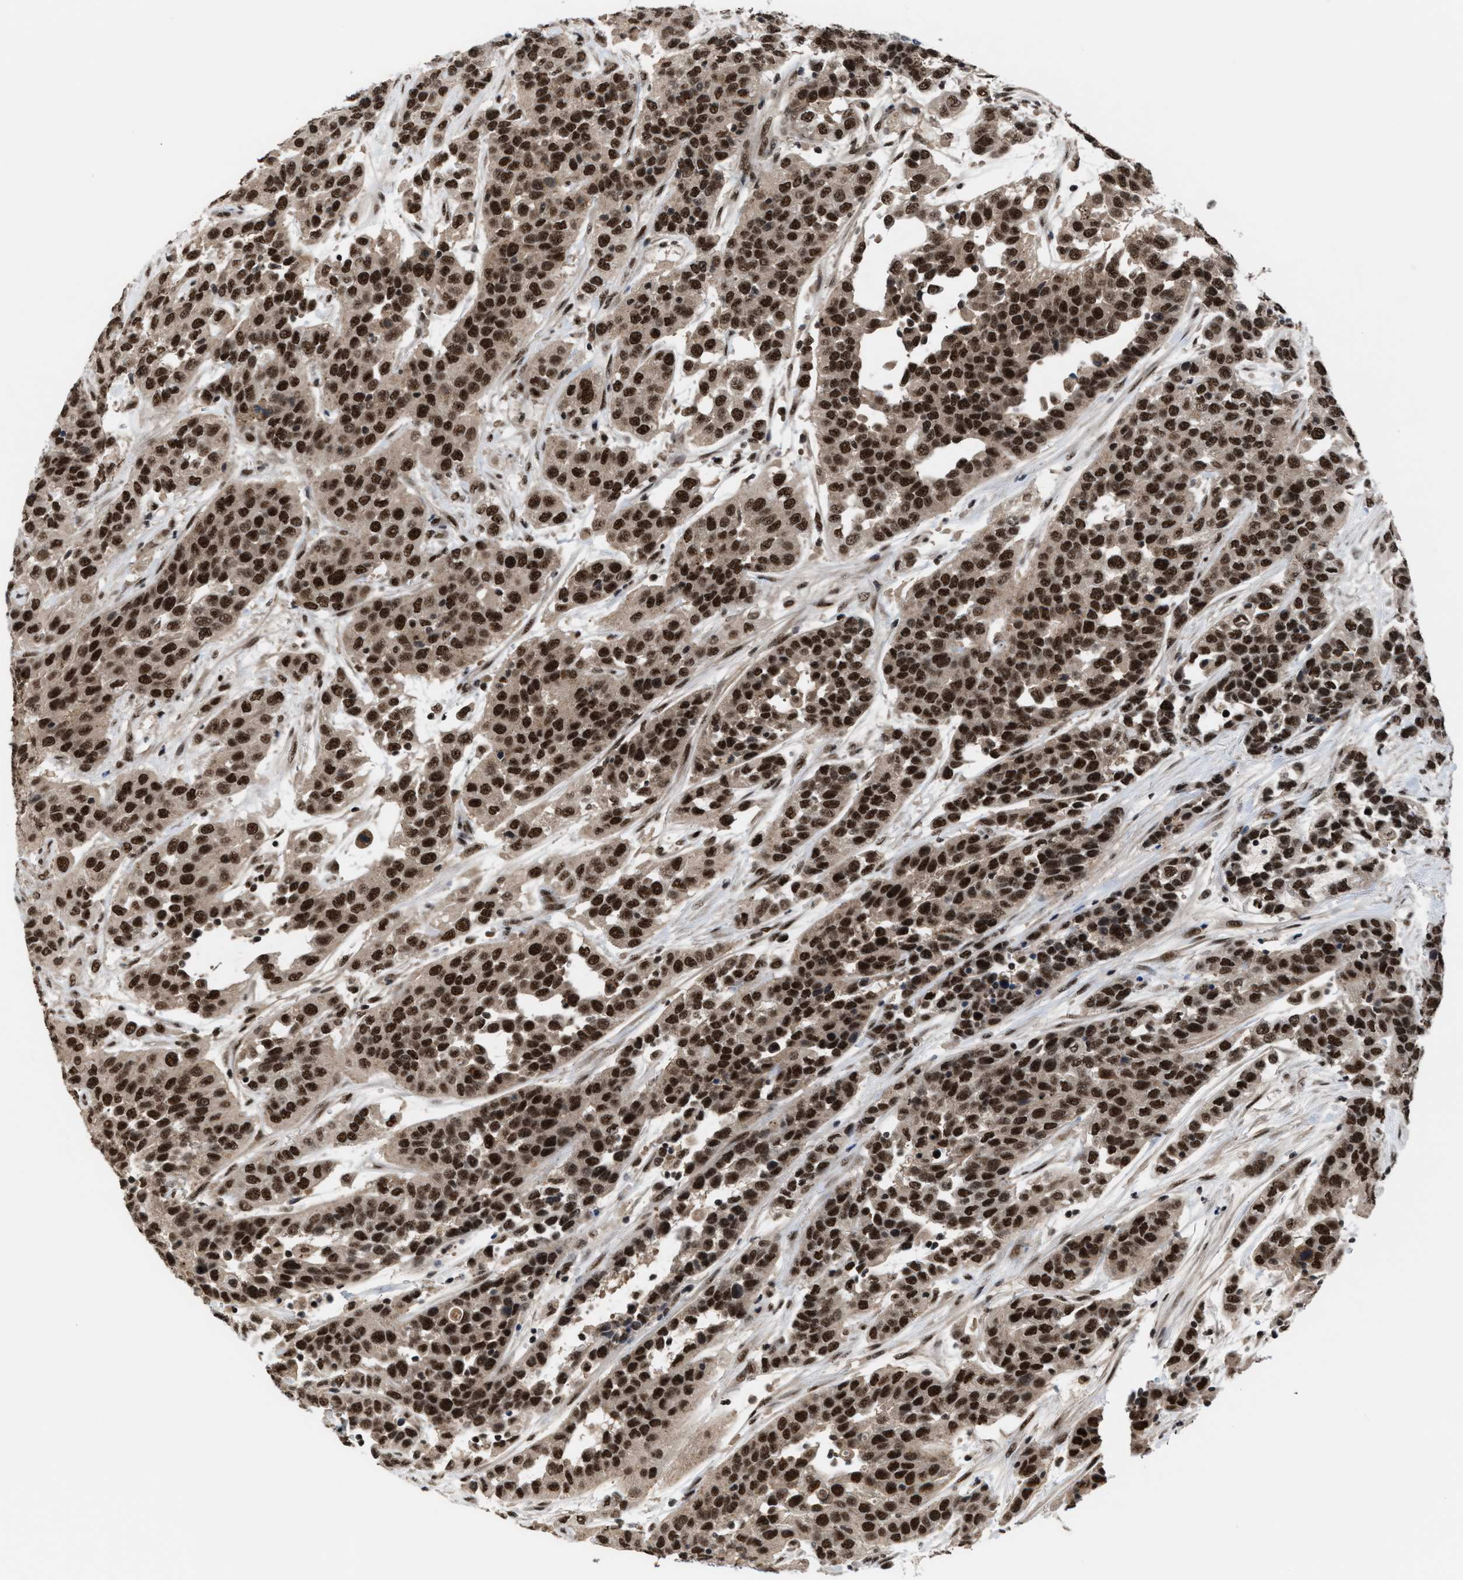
{"staining": {"intensity": "strong", "quantity": ">75%", "location": "cytoplasmic/membranous,nuclear"}, "tissue": "urothelial cancer", "cell_type": "Tumor cells", "image_type": "cancer", "snomed": [{"axis": "morphology", "description": "Urothelial carcinoma, High grade"}, {"axis": "topography", "description": "Urinary bladder"}], "caption": "Immunohistochemical staining of human urothelial cancer shows high levels of strong cytoplasmic/membranous and nuclear protein positivity in about >75% of tumor cells.", "gene": "PRPF4", "patient": {"sex": "female", "age": 80}}